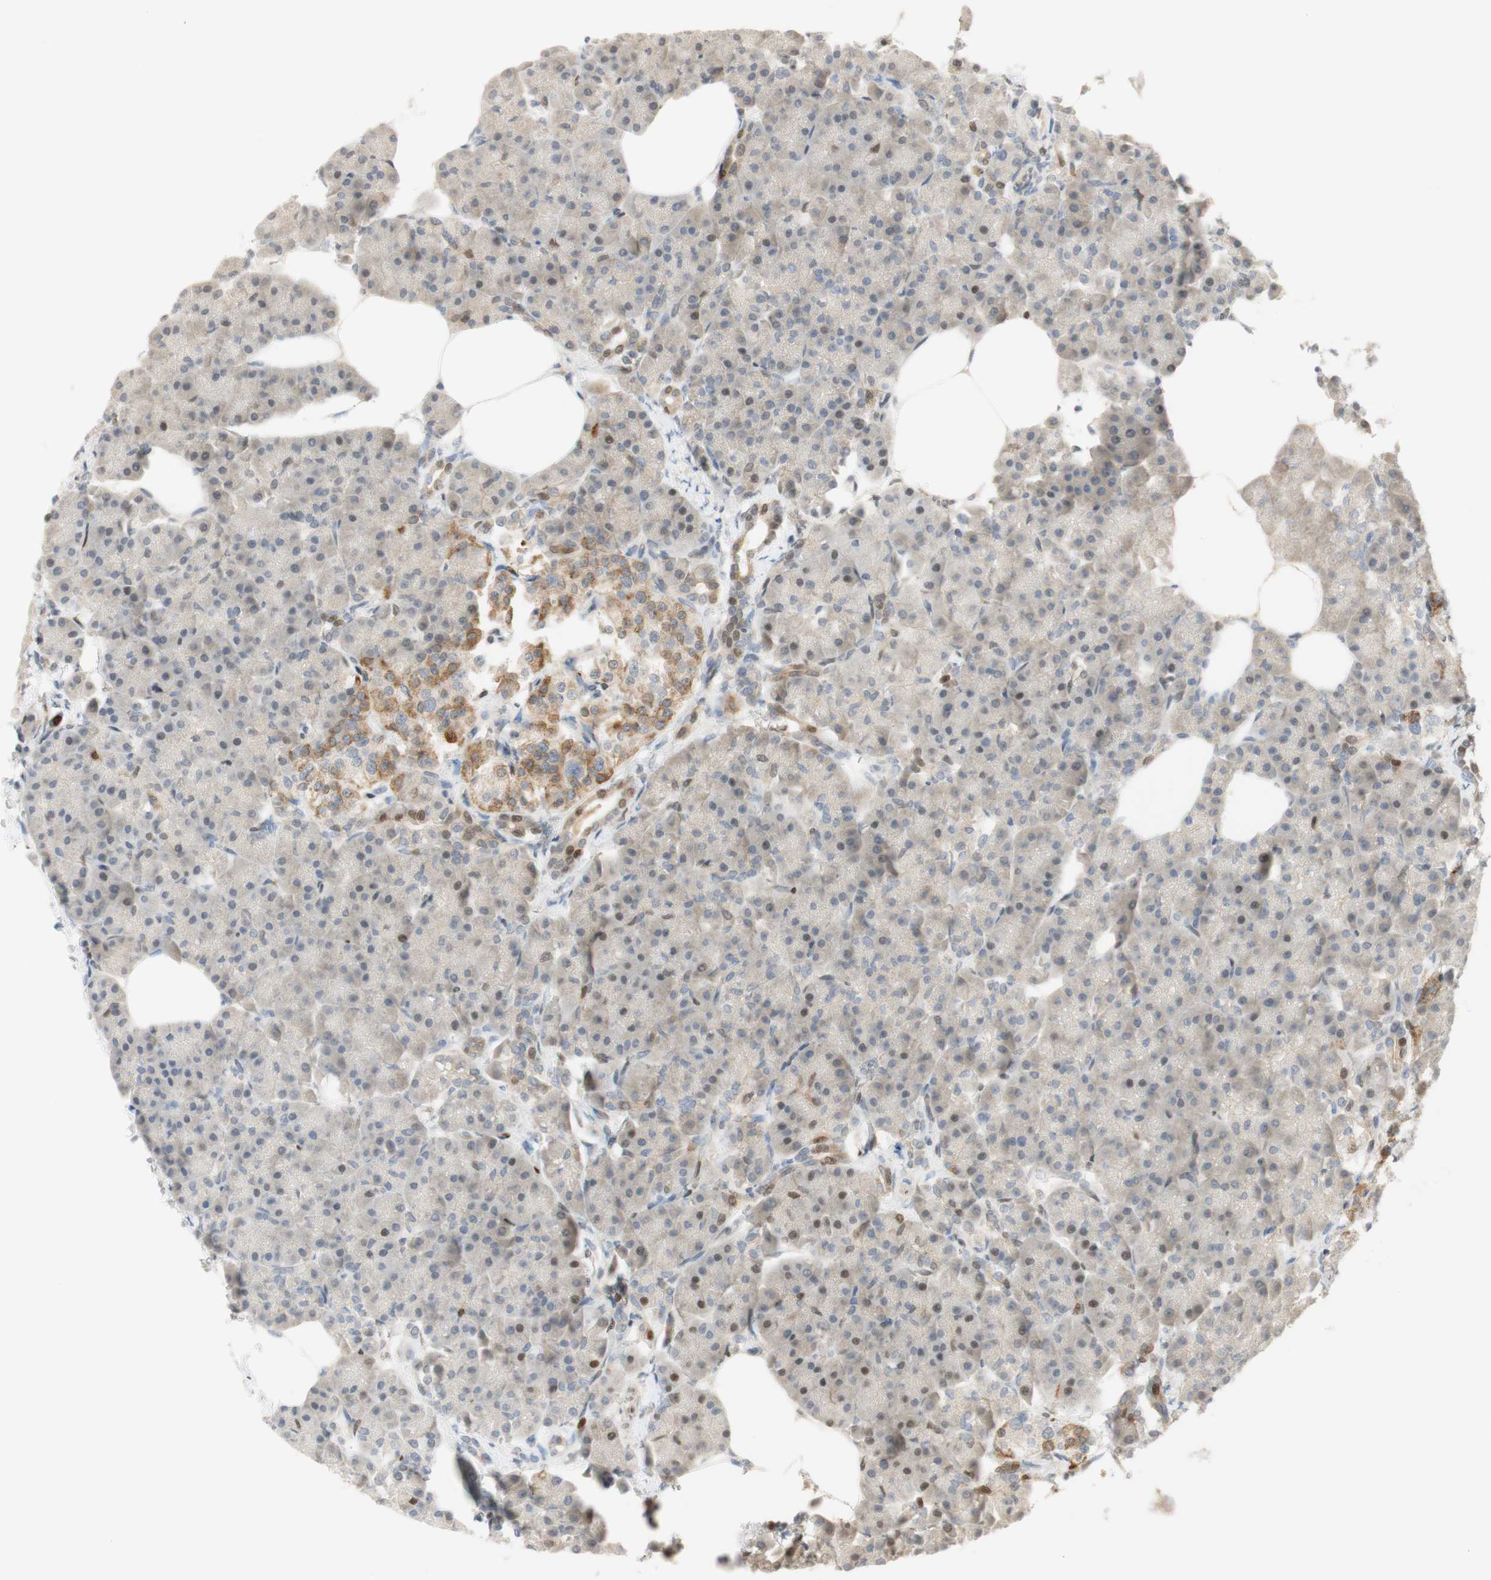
{"staining": {"intensity": "moderate", "quantity": "25%-75%", "location": "nuclear"}, "tissue": "pancreas", "cell_type": "Exocrine glandular cells", "image_type": "normal", "snomed": [{"axis": "morphology", "description": "Normal tissue, NOS"}, {"axis": "topography", "description": "Pancreas"}], "caption": "A high-resolution histopathology image shows immunohistochemistry staining of unremarkable pancreas, which shows moderate nuclear expression in about 25%-75% of exocrine glandular cells. Nuclei are stained in blue.", "gene": "NAP1L4", "patient": {"sex": "female", "age": 70}}